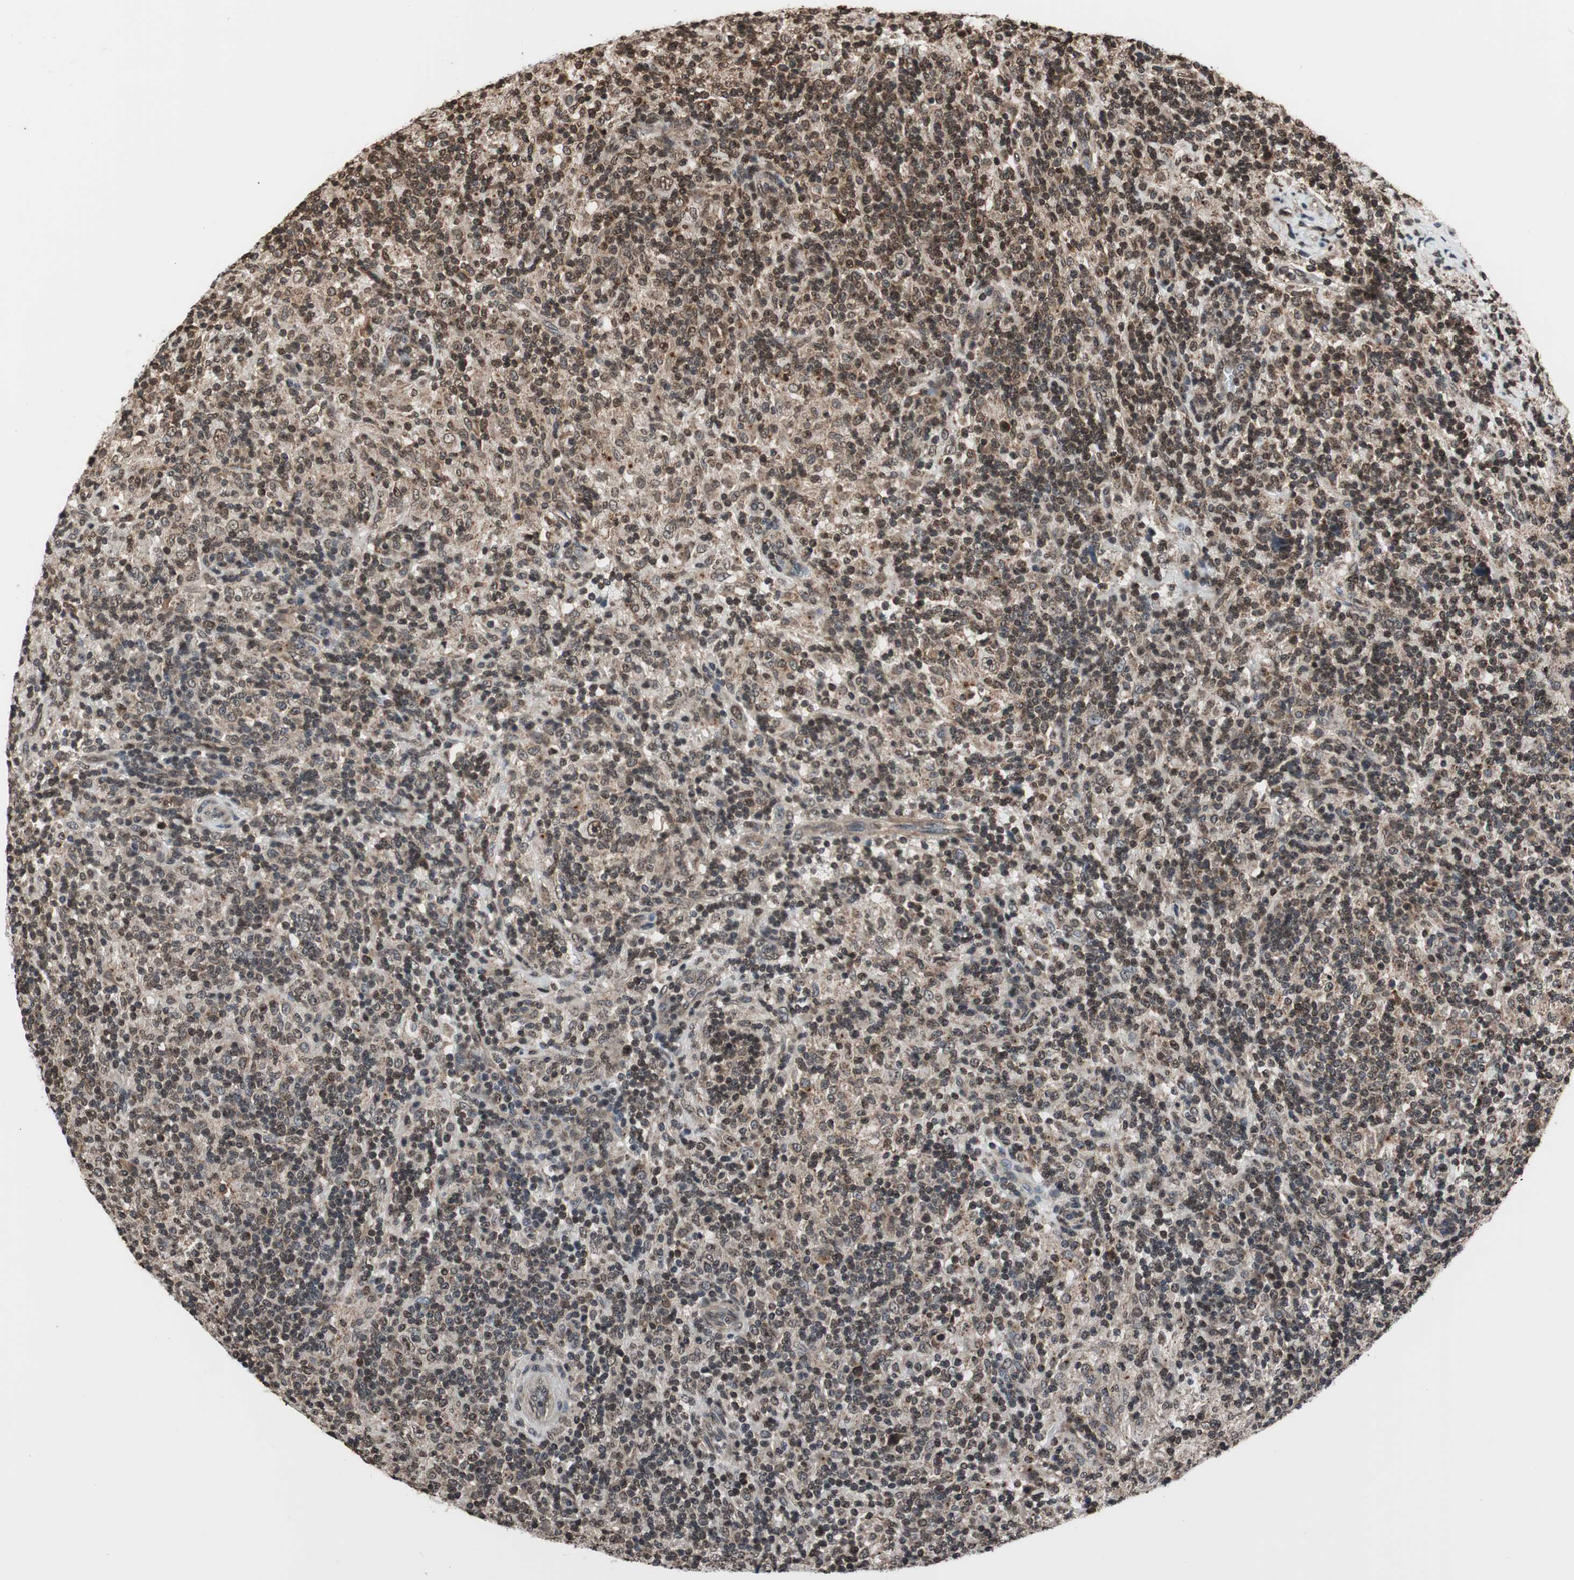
{"staining": {"intensity": "negative", "quantity": "none", "location": "none"}, "tissue": "lymphoma", "cell_type": "Tumor cells", "image_type": "cancer", "snomed": [{"axis": "morphology", "description": "Hodgkin's disease, NOS"}, {"axis": "topography", "description": "Lymph node"}], "caption": "Protein analysis of Hodgkin's disease shows no significant positivity in tumor cells.", "gene": "RFC1", "patient": {"sex": "male", "age": 70}}